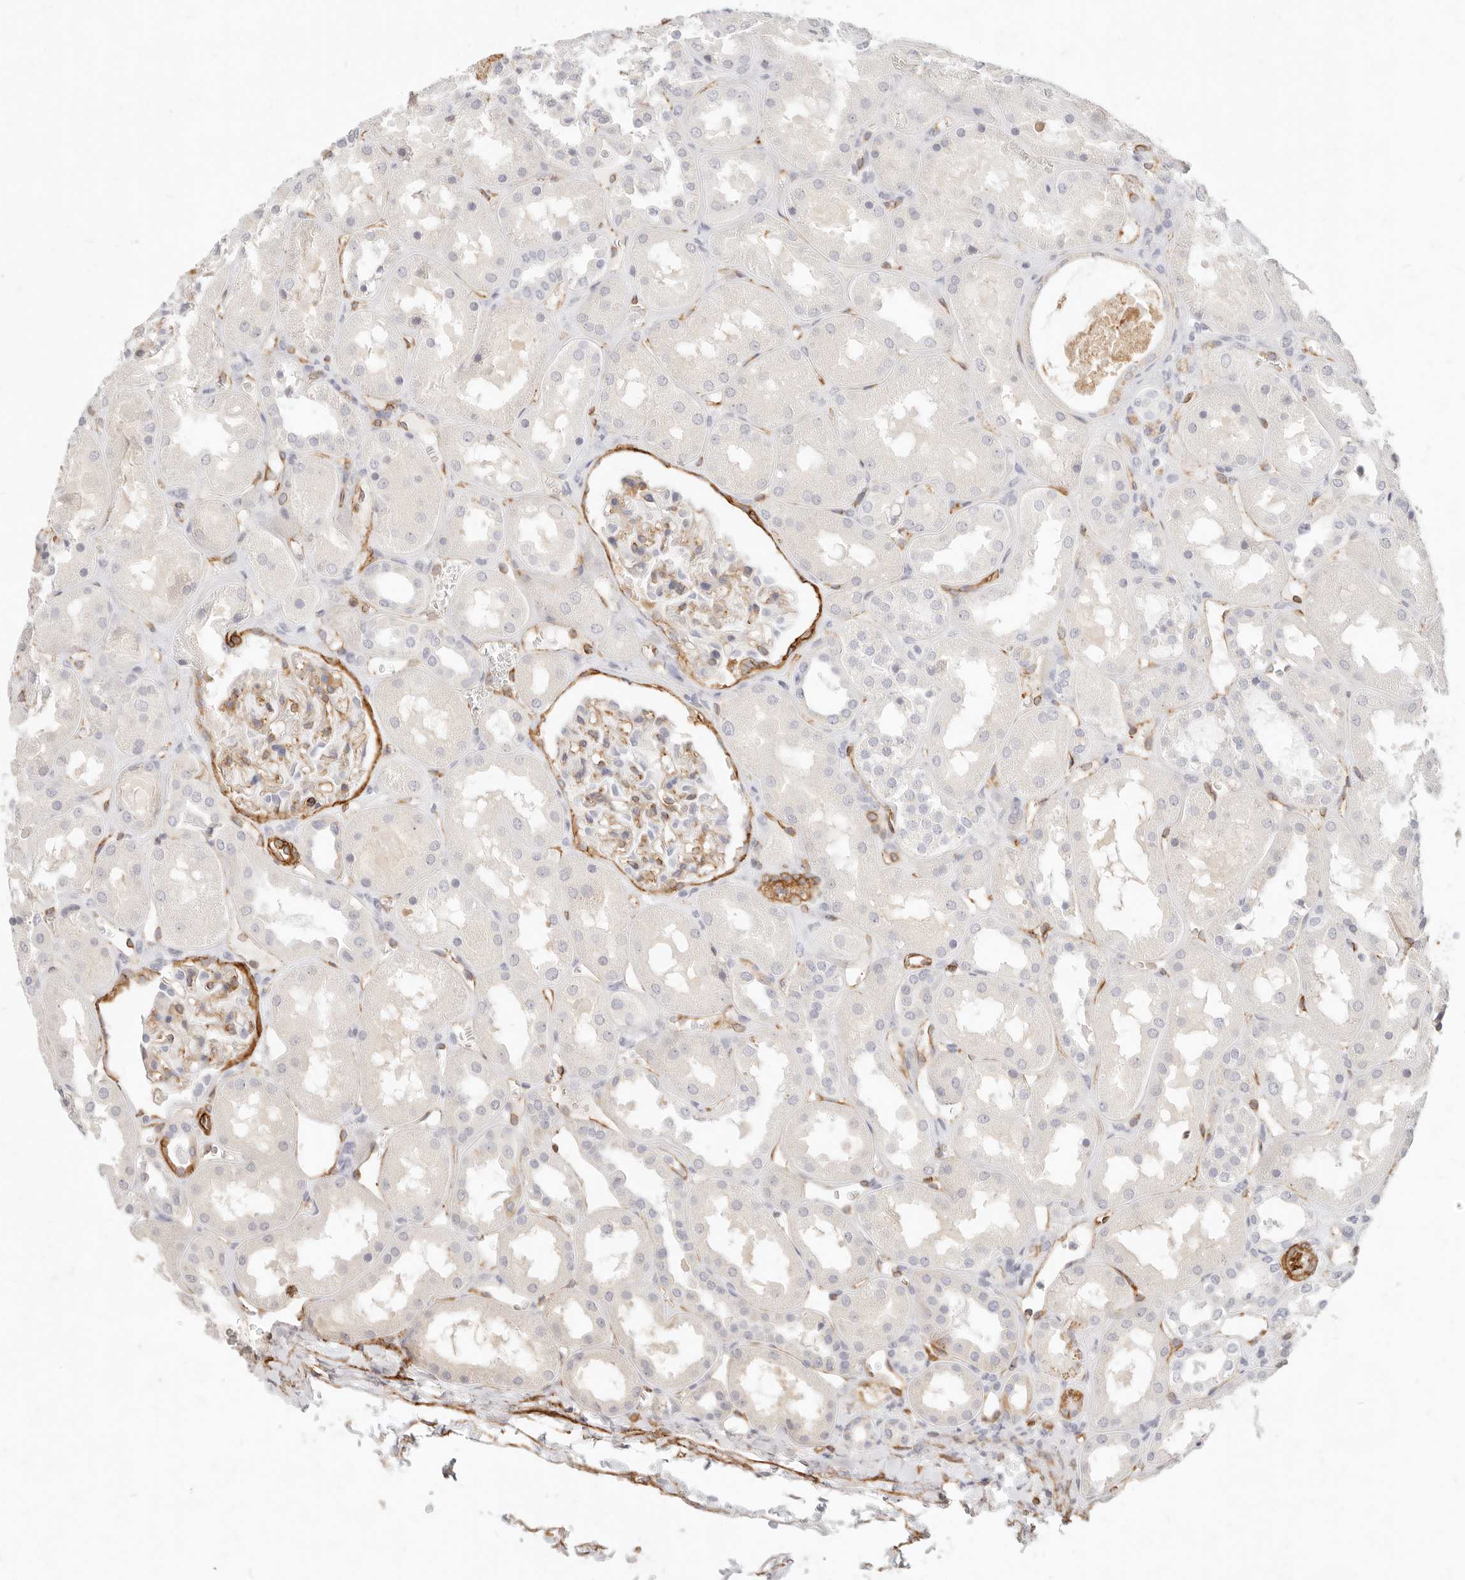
{"staining": {"intensity": "weak", "quantity": "<25%", "location": "cytoplasmic/membranous"}, "tissue": "kidney", "cell_type": "Cells in glomeruli", "image_type": "normal", "snomed": [{"axis": "morphology", "description": "Normal tissue, NOS"}, {"axis": "topography", "description": "Kidney"}], "caption": "A high-resolution micrograph shows immunohistochemistry (IHC) staining of benign kidney, which displays no significant staining in cells in glomeruli.", "gene": "NUS1", "patient": {"sex": "male", "age": 70}}